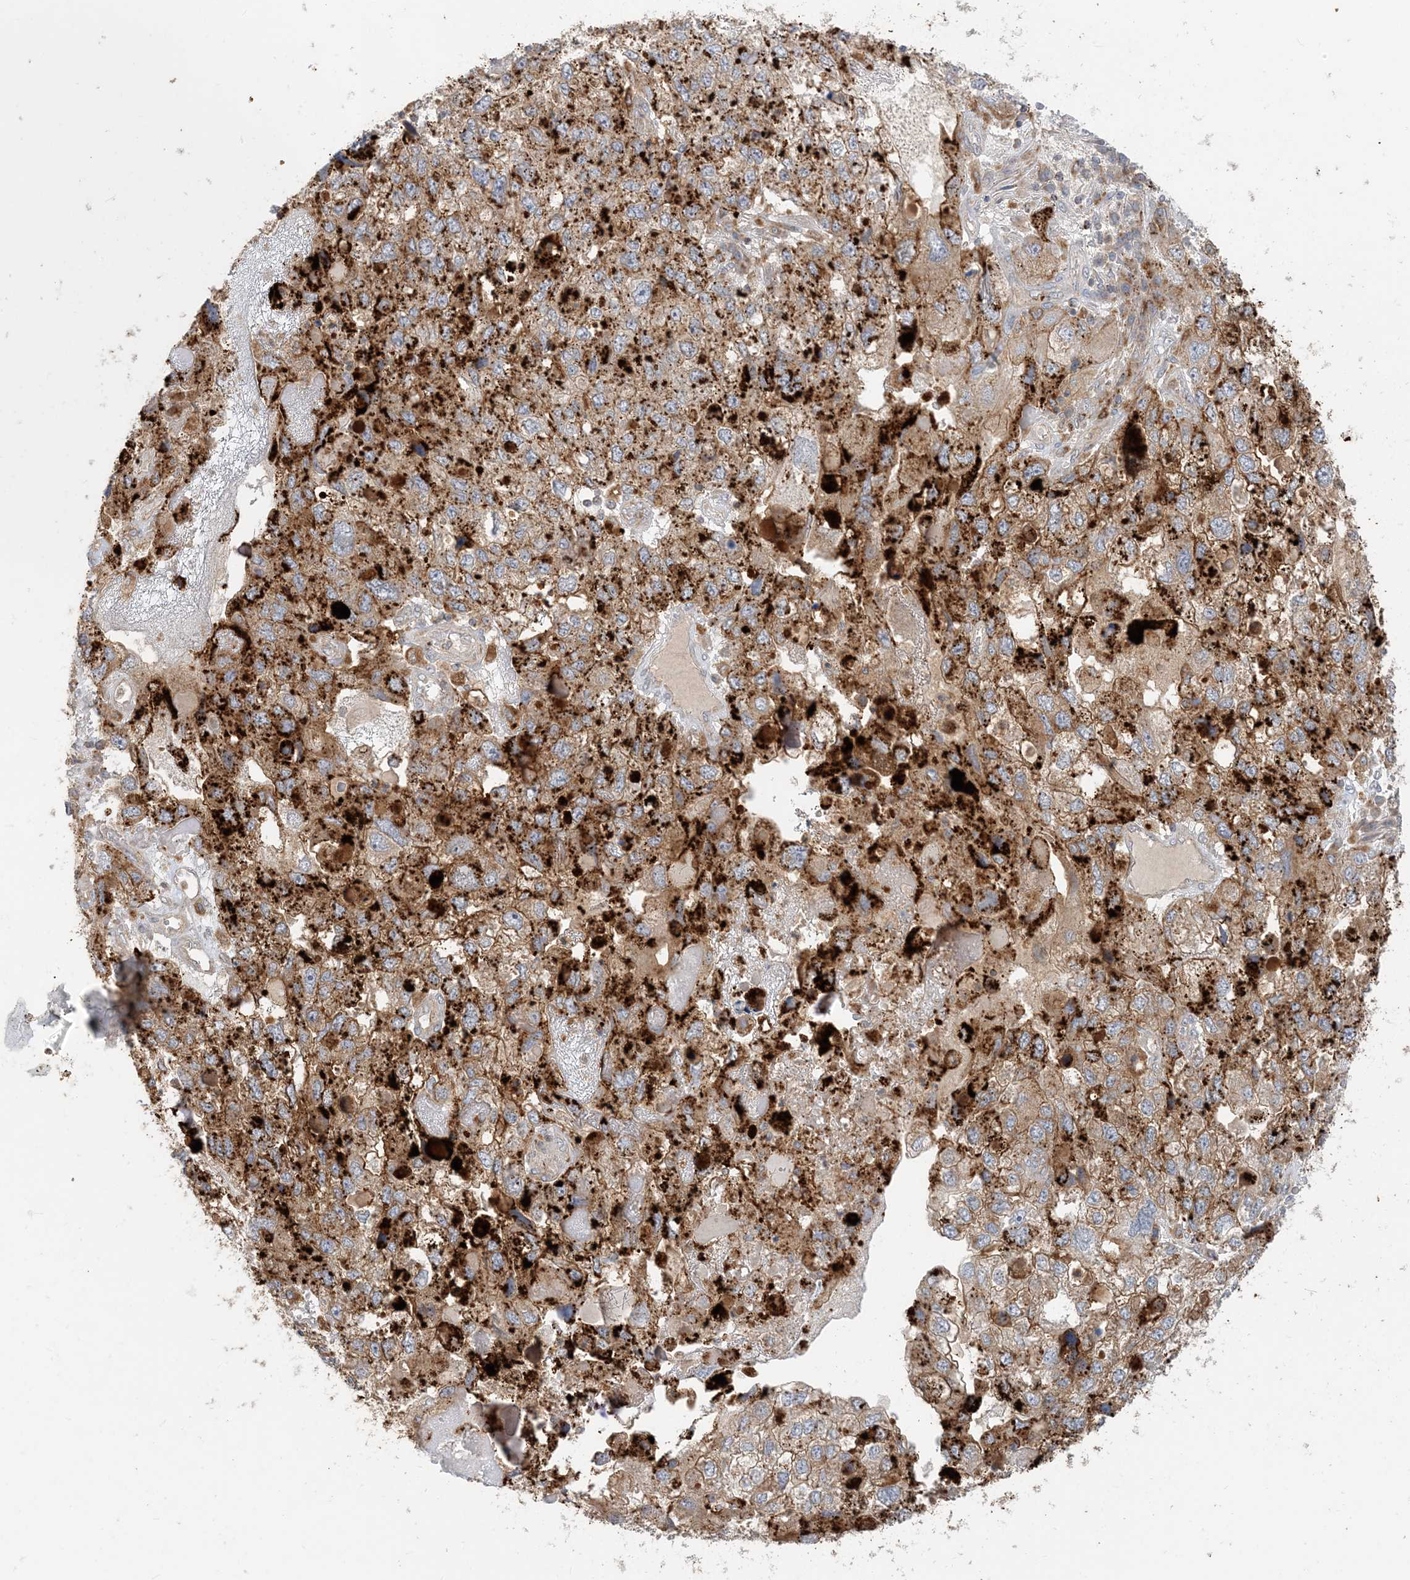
{"staining": {"intensity": "moderate", "quantity": ">75%", "location": "cytoplasmic/membranous"}, "tissue": "endometrial cancer", "cell_type": "Tumor cells", "image_type": "cancer", "snomed": [{"axis": "morphology", "description": "Adenocarcinoma, NOS"}, {"axis": "topography", "description": "Endometrium"}], "caption": "About >75% of tumor cells in human endometrial cancer demonstrate moderate cytoplasmic/membranous protein positivity as visualized by brown immunohistochemical staining.", "gene": "SPPL2A", "patient": {"sex": "female", "age": 49}}